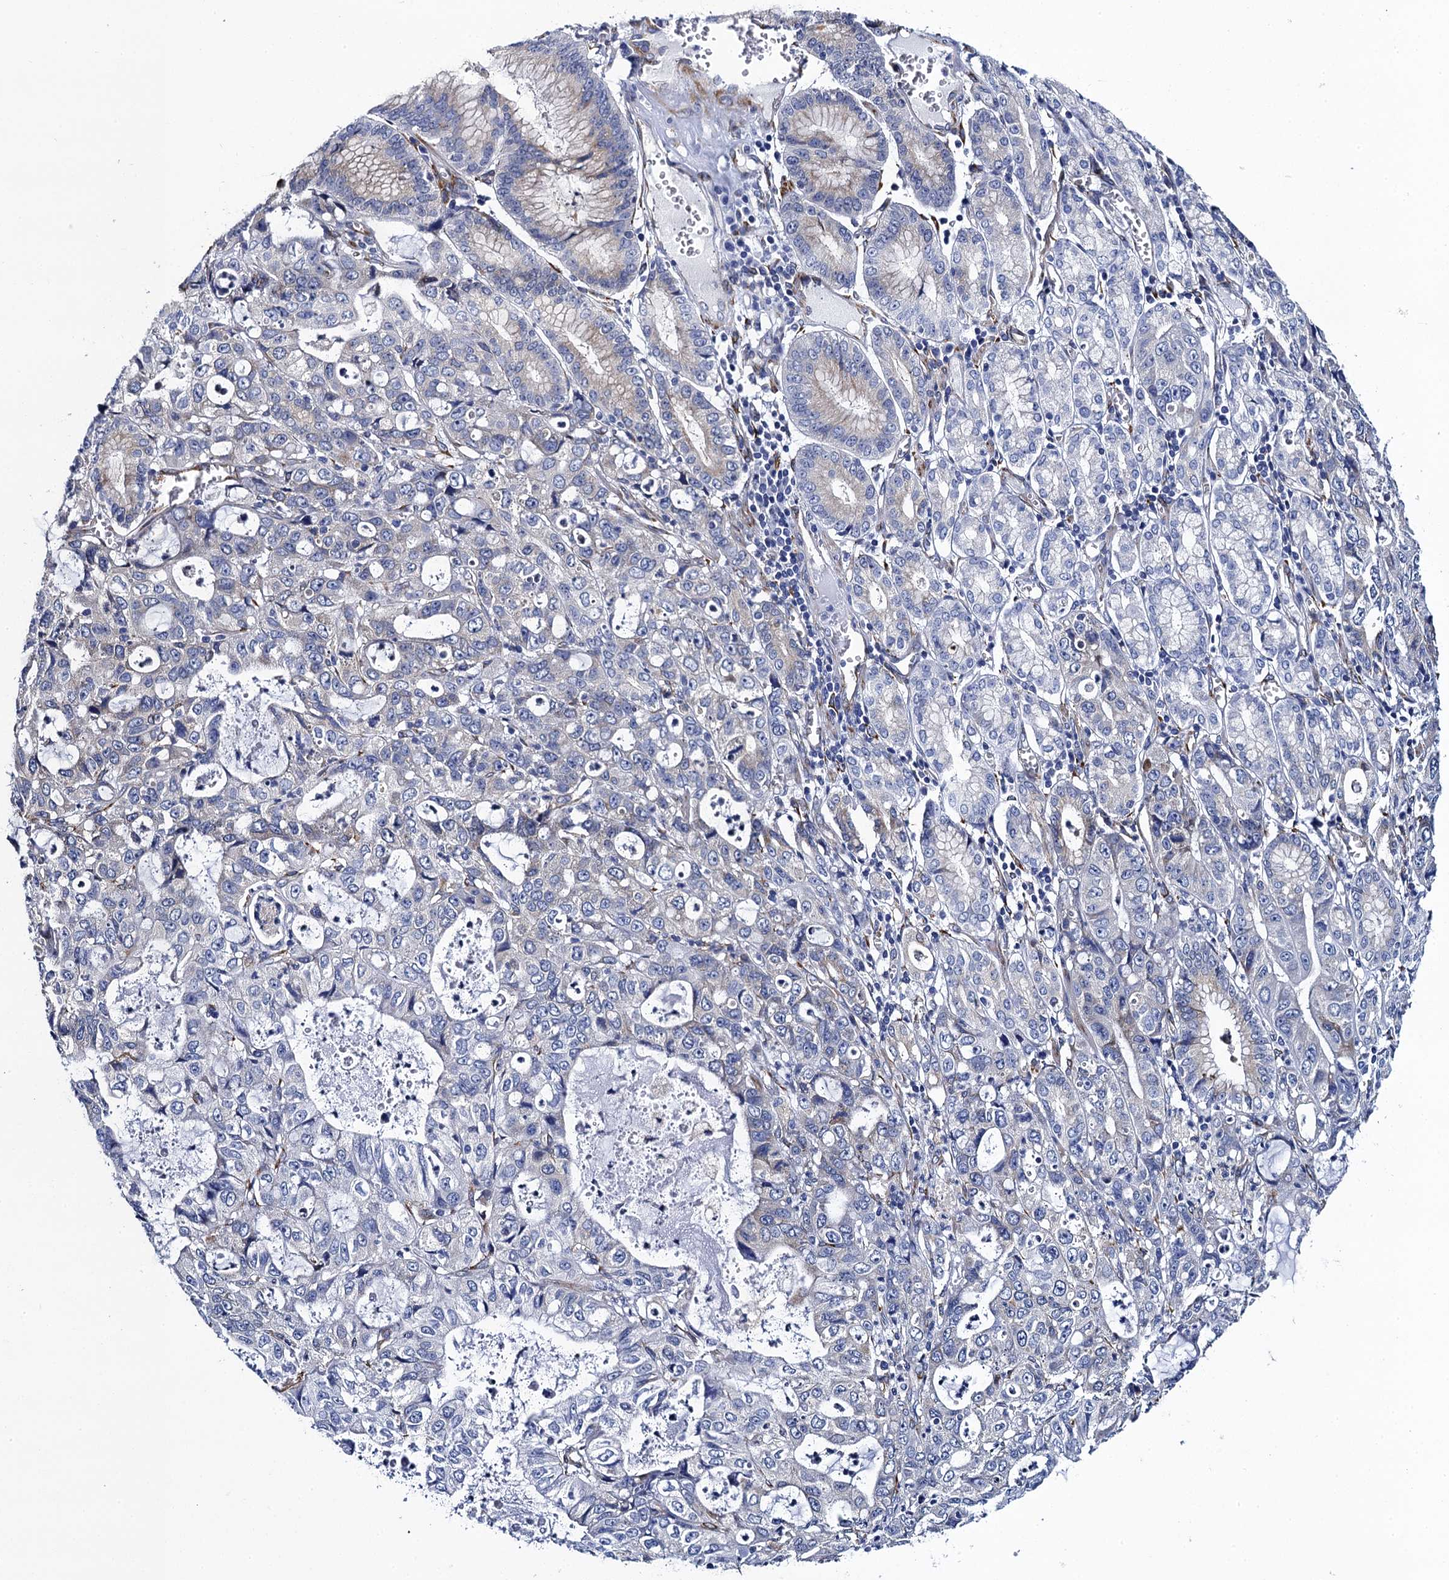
{"staining": {"intensity": "negative", "quantity": "none", "location": "none"}, "tissue": "stomach cancer", "cell_type": "Tumor cells", "image_type": "cancer", "snomed": [{"axis": "morphology", "description": "Adenocarcinoma, NOS"}, {"axis": "topography", "description": "Stomach, lower"}], "caption": "Tumor cells show no significant positivity in adenocarcinoma (stomach).", "gene": "POGLUT3", "patient": {"sex": "female", "age": 43}}